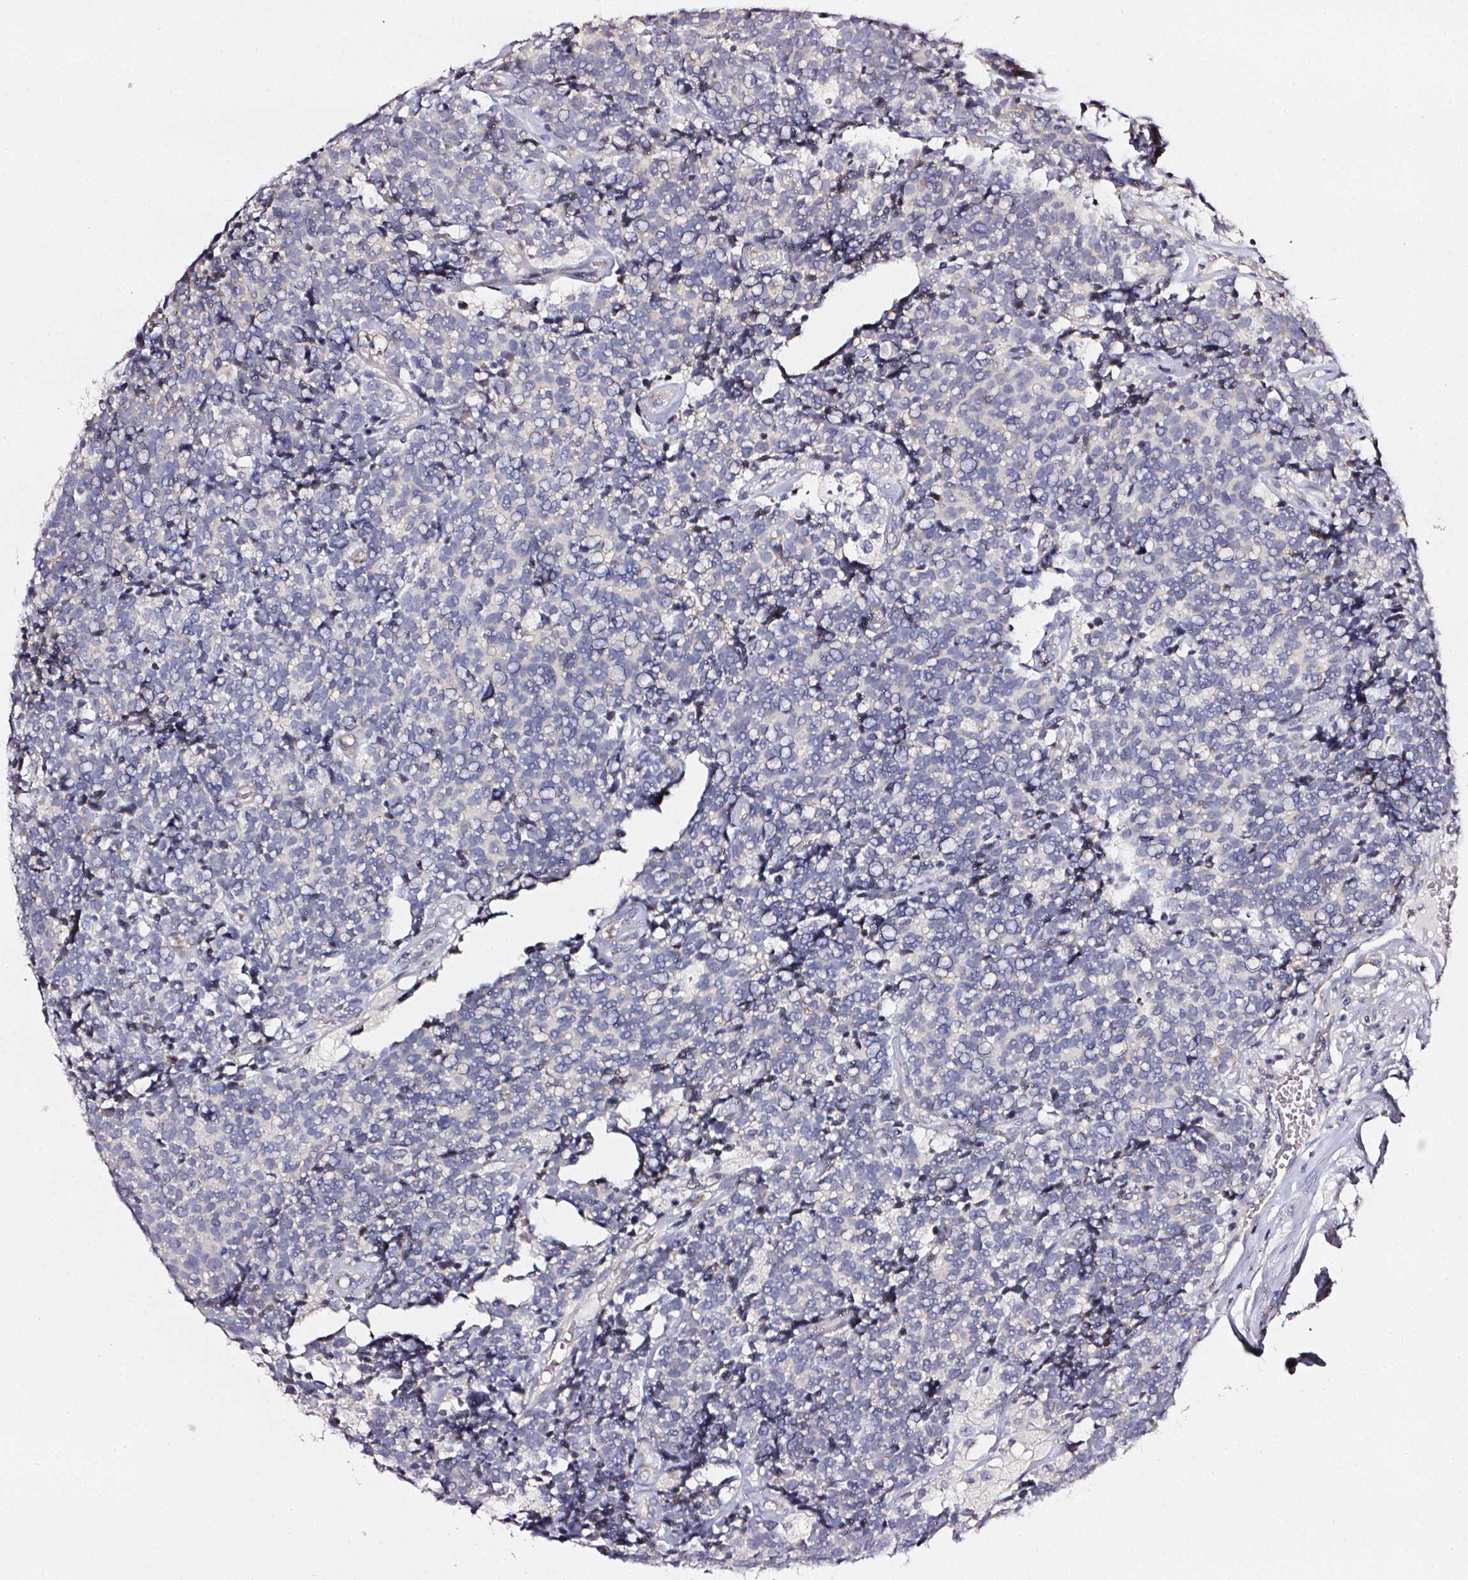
{"staining": {"intensity": "negative", "quantity": "none", "location": "none"}, "tissue": "carcinoid", "cell_type": "Tumor cells", "image_type": "cancer", "snomed": [{"axis": "morphology", "description": "Carcinoid, malignant, NOS"}, {"axis": "topography", "description": "Skin"}], "caption": "IHC of malignant carcinoid demonstrates no expression in tumor cells.", "gene": "NTRK1", "patient": {"sex": "female", "age": 79}}